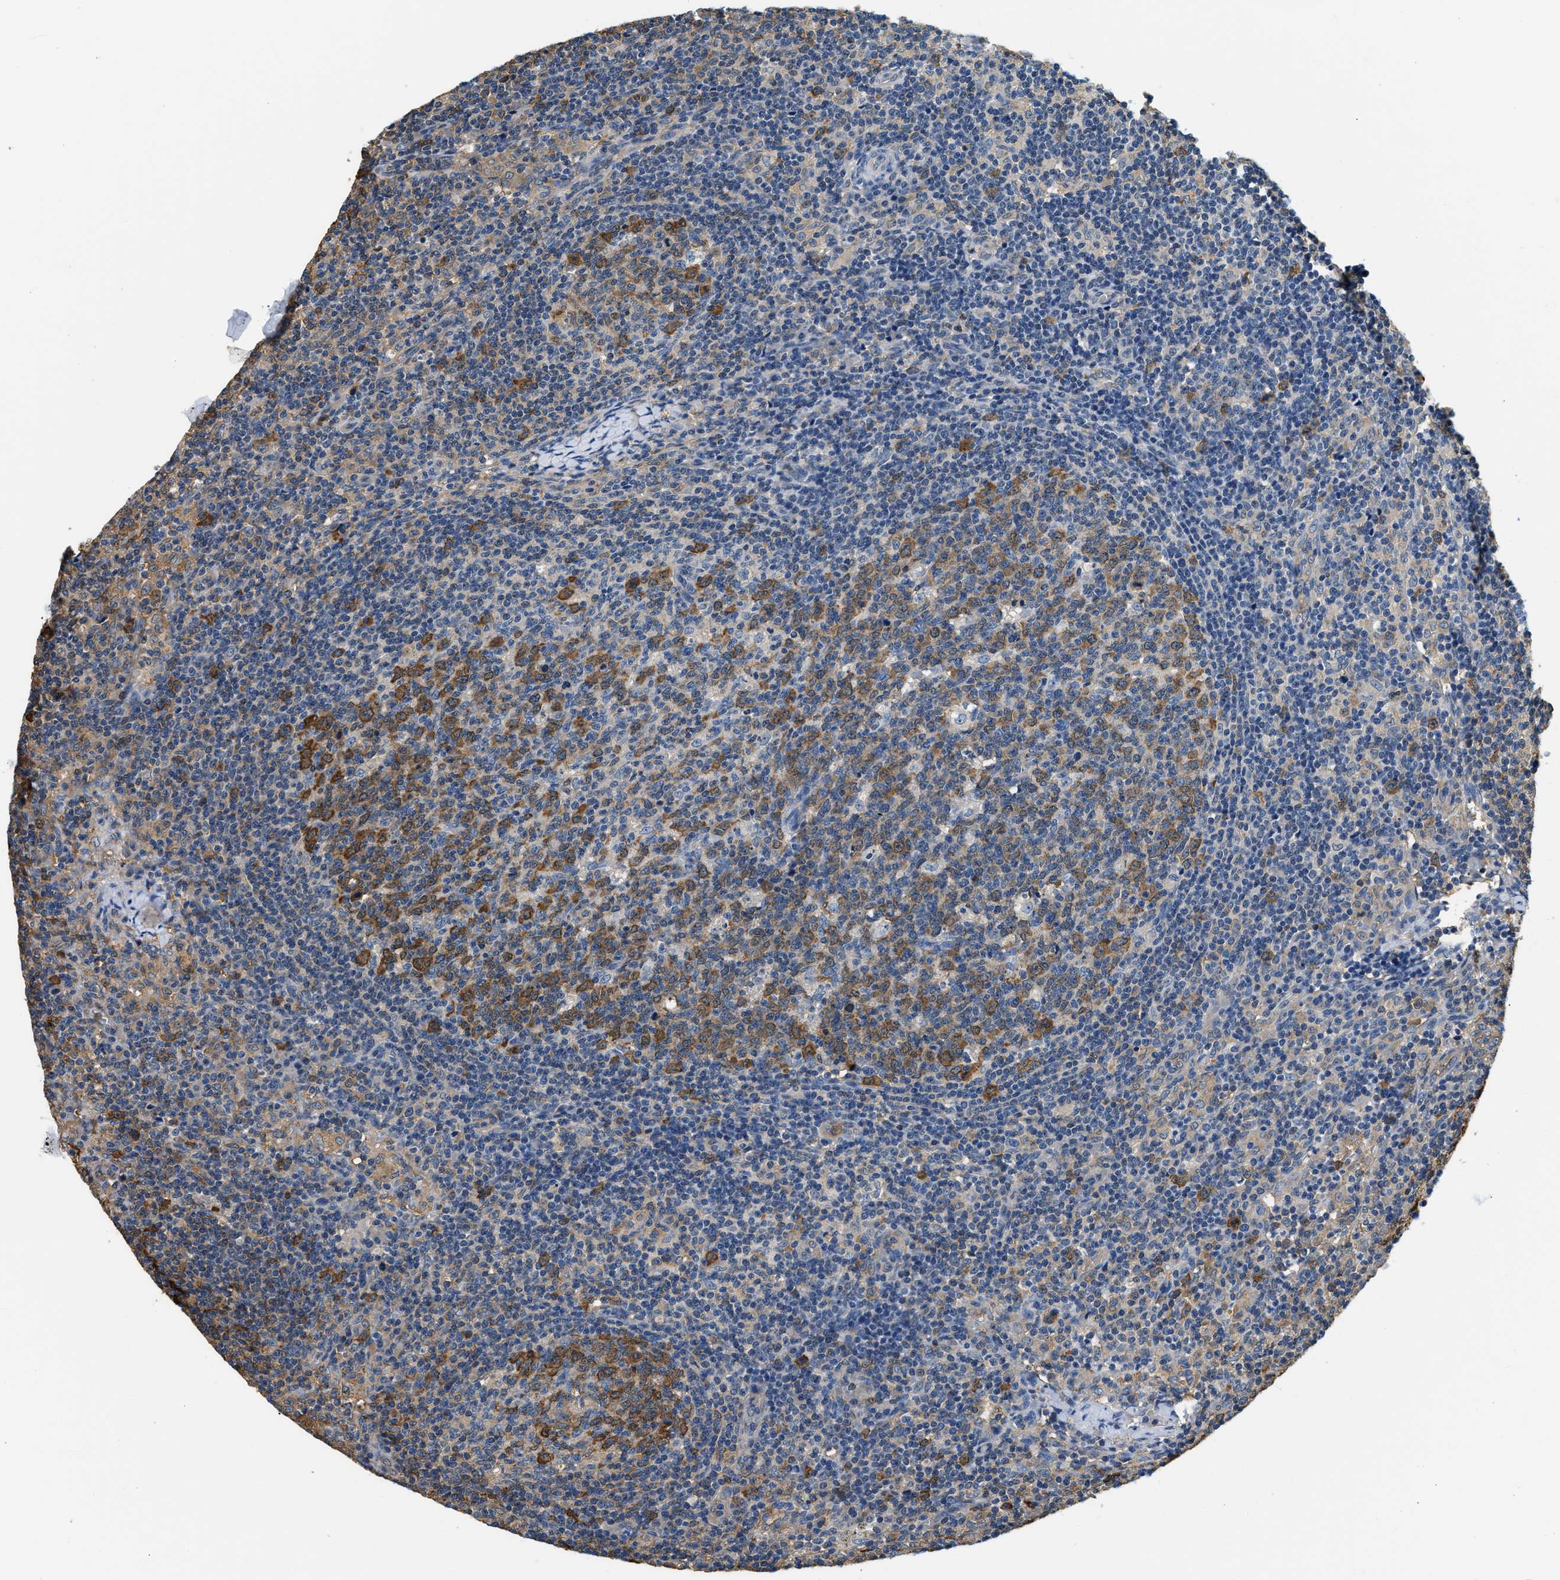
{"staining": {"intensity": "moderate", "quantity": "25%-75%", "location": "cytoplasmic/membranous"}, "tissue": "lymph node", "cell_type": "Germinal center cells", "image_type": "normal", "snomed": [{"axis": "morphology", "description": "Normal tissue, NOS"}, {"axis": "morphology", "description": "Inflammation, NOS"}, {"axis": "topography", "description": "Lymph node"}], "caption": "Germinal center cells exhibit medium levels of moderate cytoplasmic/membranous staining in about 25%-75% of cells in normal lymph node. The staining was performed using DAB to visualize the protein expression in brown, while the nuclei were stained in blue with hematoxylin (Magnification: 20x).", "gene": "PPP2R1B", "patient": {"sex": "male", "age": 55}}